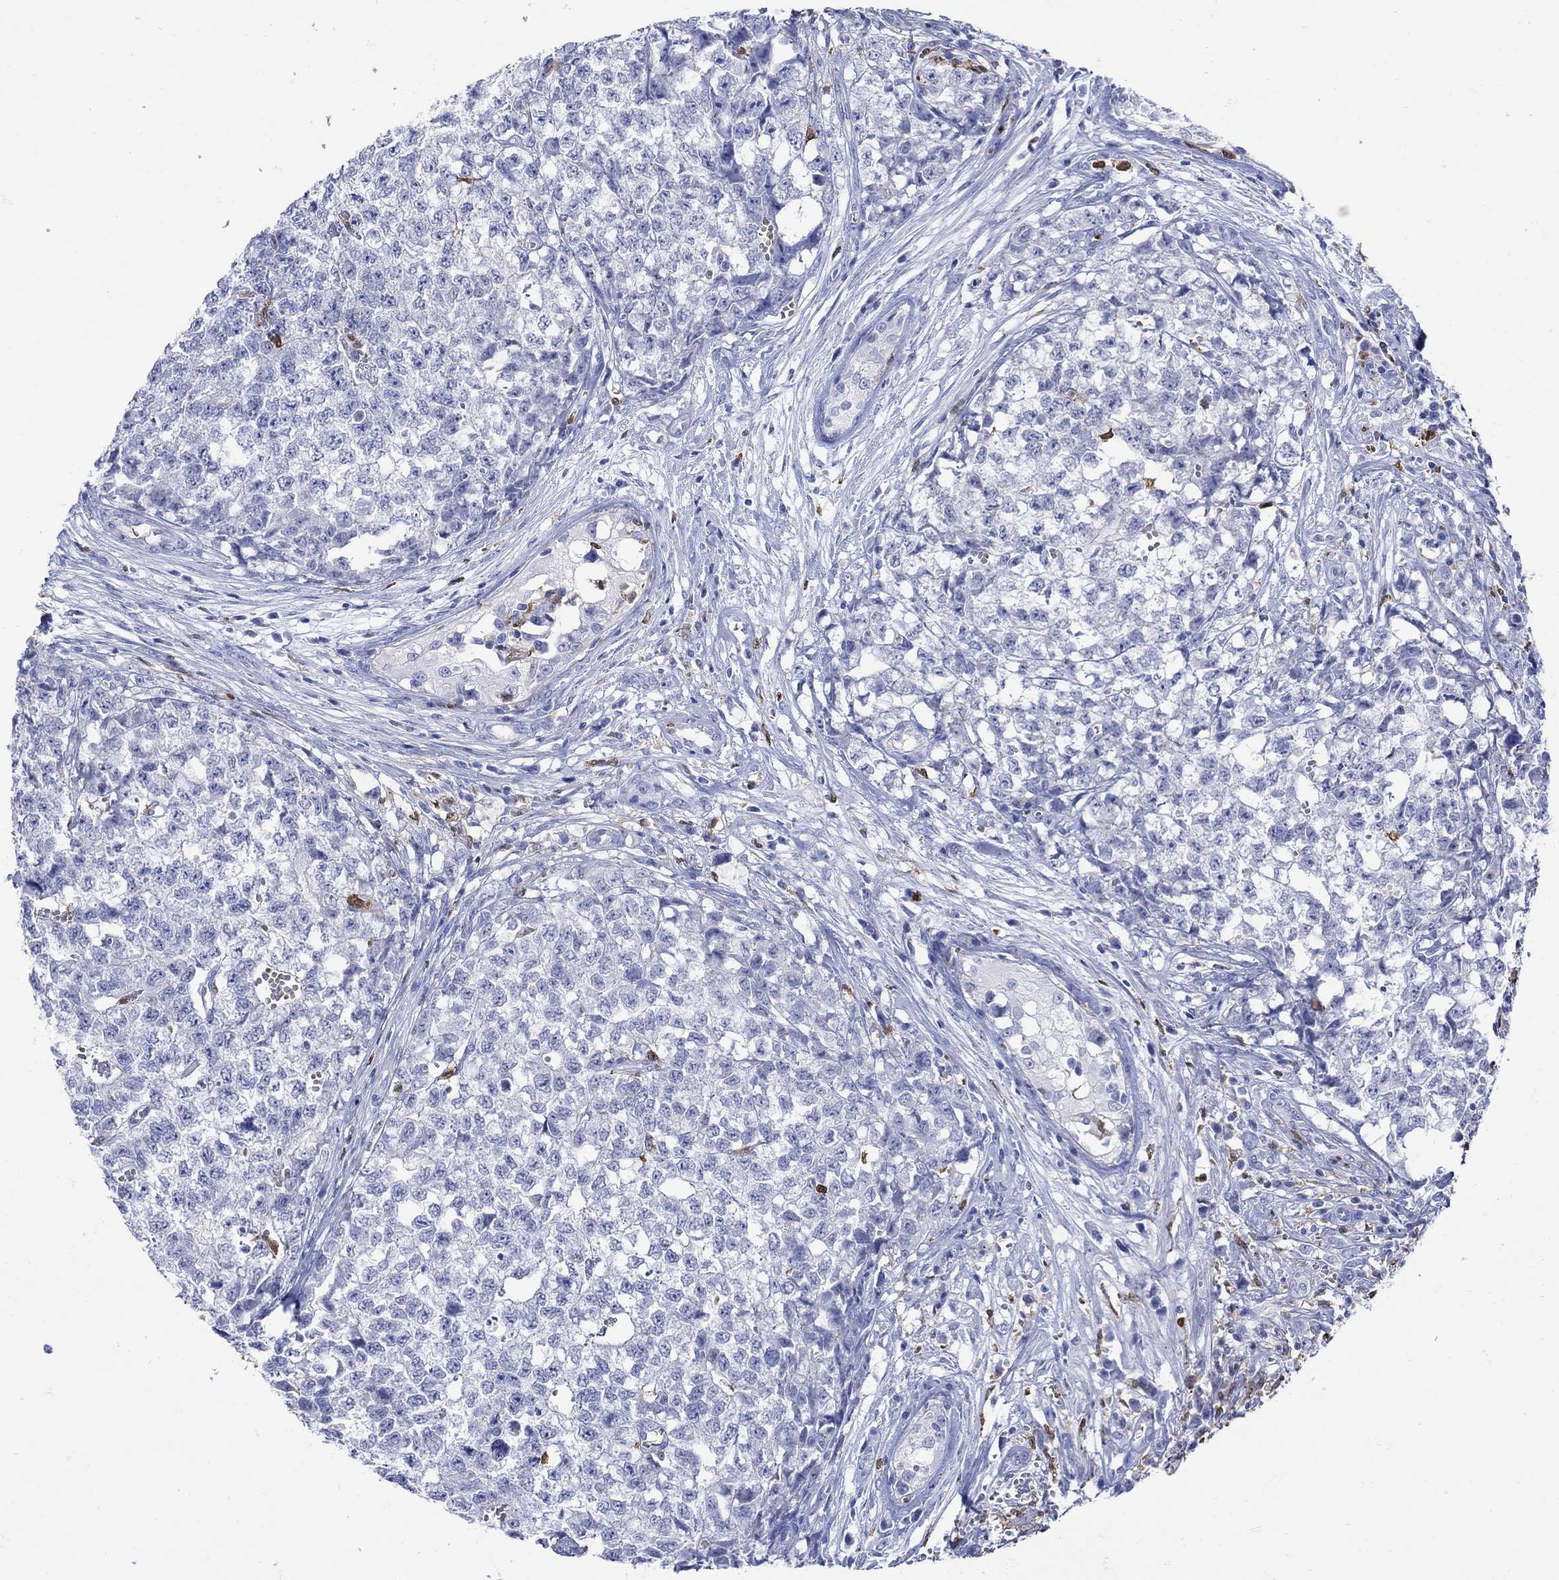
{"staining": {"intensity": "negative", "quantity": "none", "location": "none"}, "tissue": "testis cancer", "cell_type": "Tumor cells", "image_type": "cancer", "snomed": [{"axis": "morphology", "description": "Seminoma, NOS"}, {"axis": "morphology", "description": "Carcinoma, Embryonal, NOS"}, {"axis": "topography", "description": "Testis"}], "caption": "Human embryonal carcinoma (testis) stained for a protein using IHC reveals no expression in tumor cells.", "gene": "LINGO3", "patient": {"sex": "male", "age": 22}}